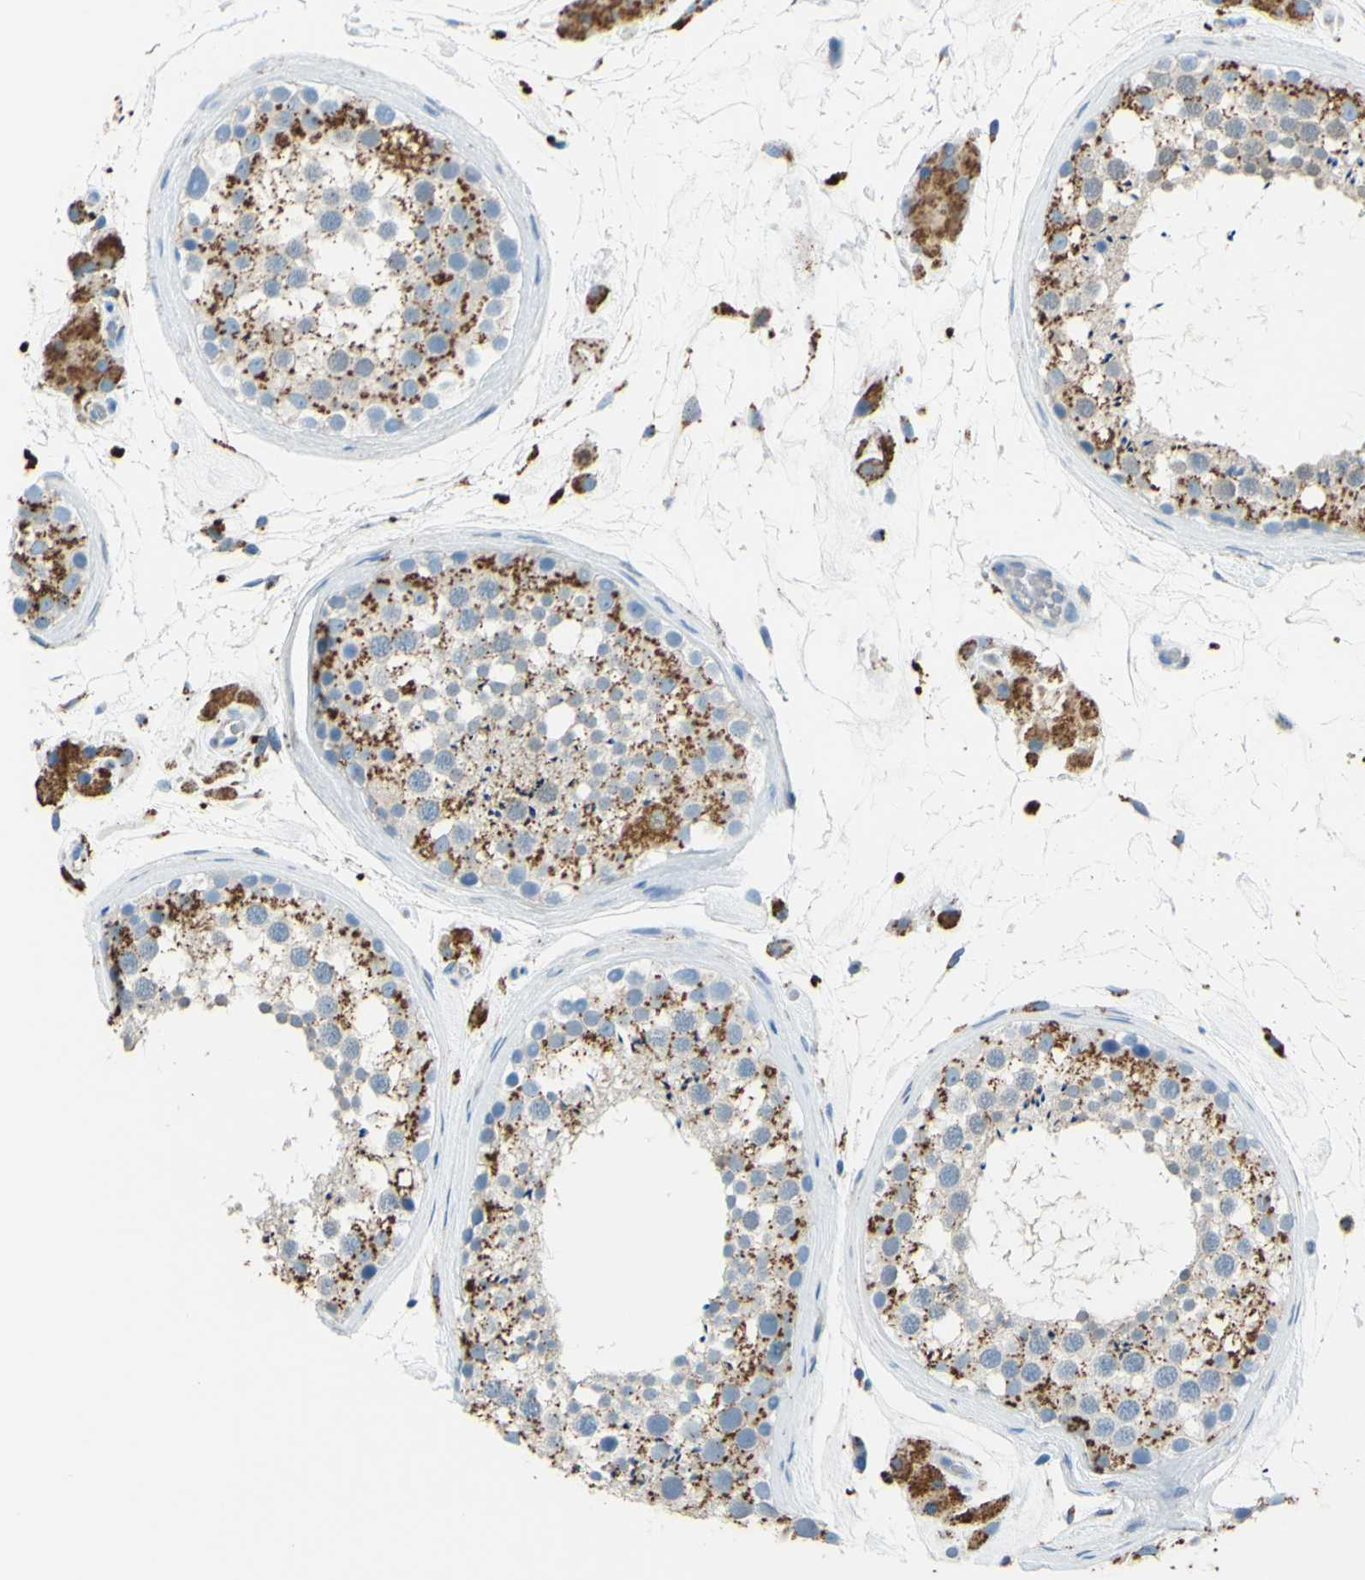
{"staining": {"intensity": "strong", "quantity": ">75%", "location": "cytoplasmic/membranous"}, "tissue": "testis", "cell_type": "Cells in seminiferous ducts", "image_type": "normal", "snomed": [{"axis": "morphology", "description": "Normal tissue, NOS"}, {"axis": "topography", "description": "Testis"}], "caption": "This micrograph reveals IHC staining of benign human testis, with high strong cytoplasmic/membranous staining in approximately >75% of cells in seminiferous ducts.", "gene": "CTSD", "patient": {"sex": "male", "age": 46}}